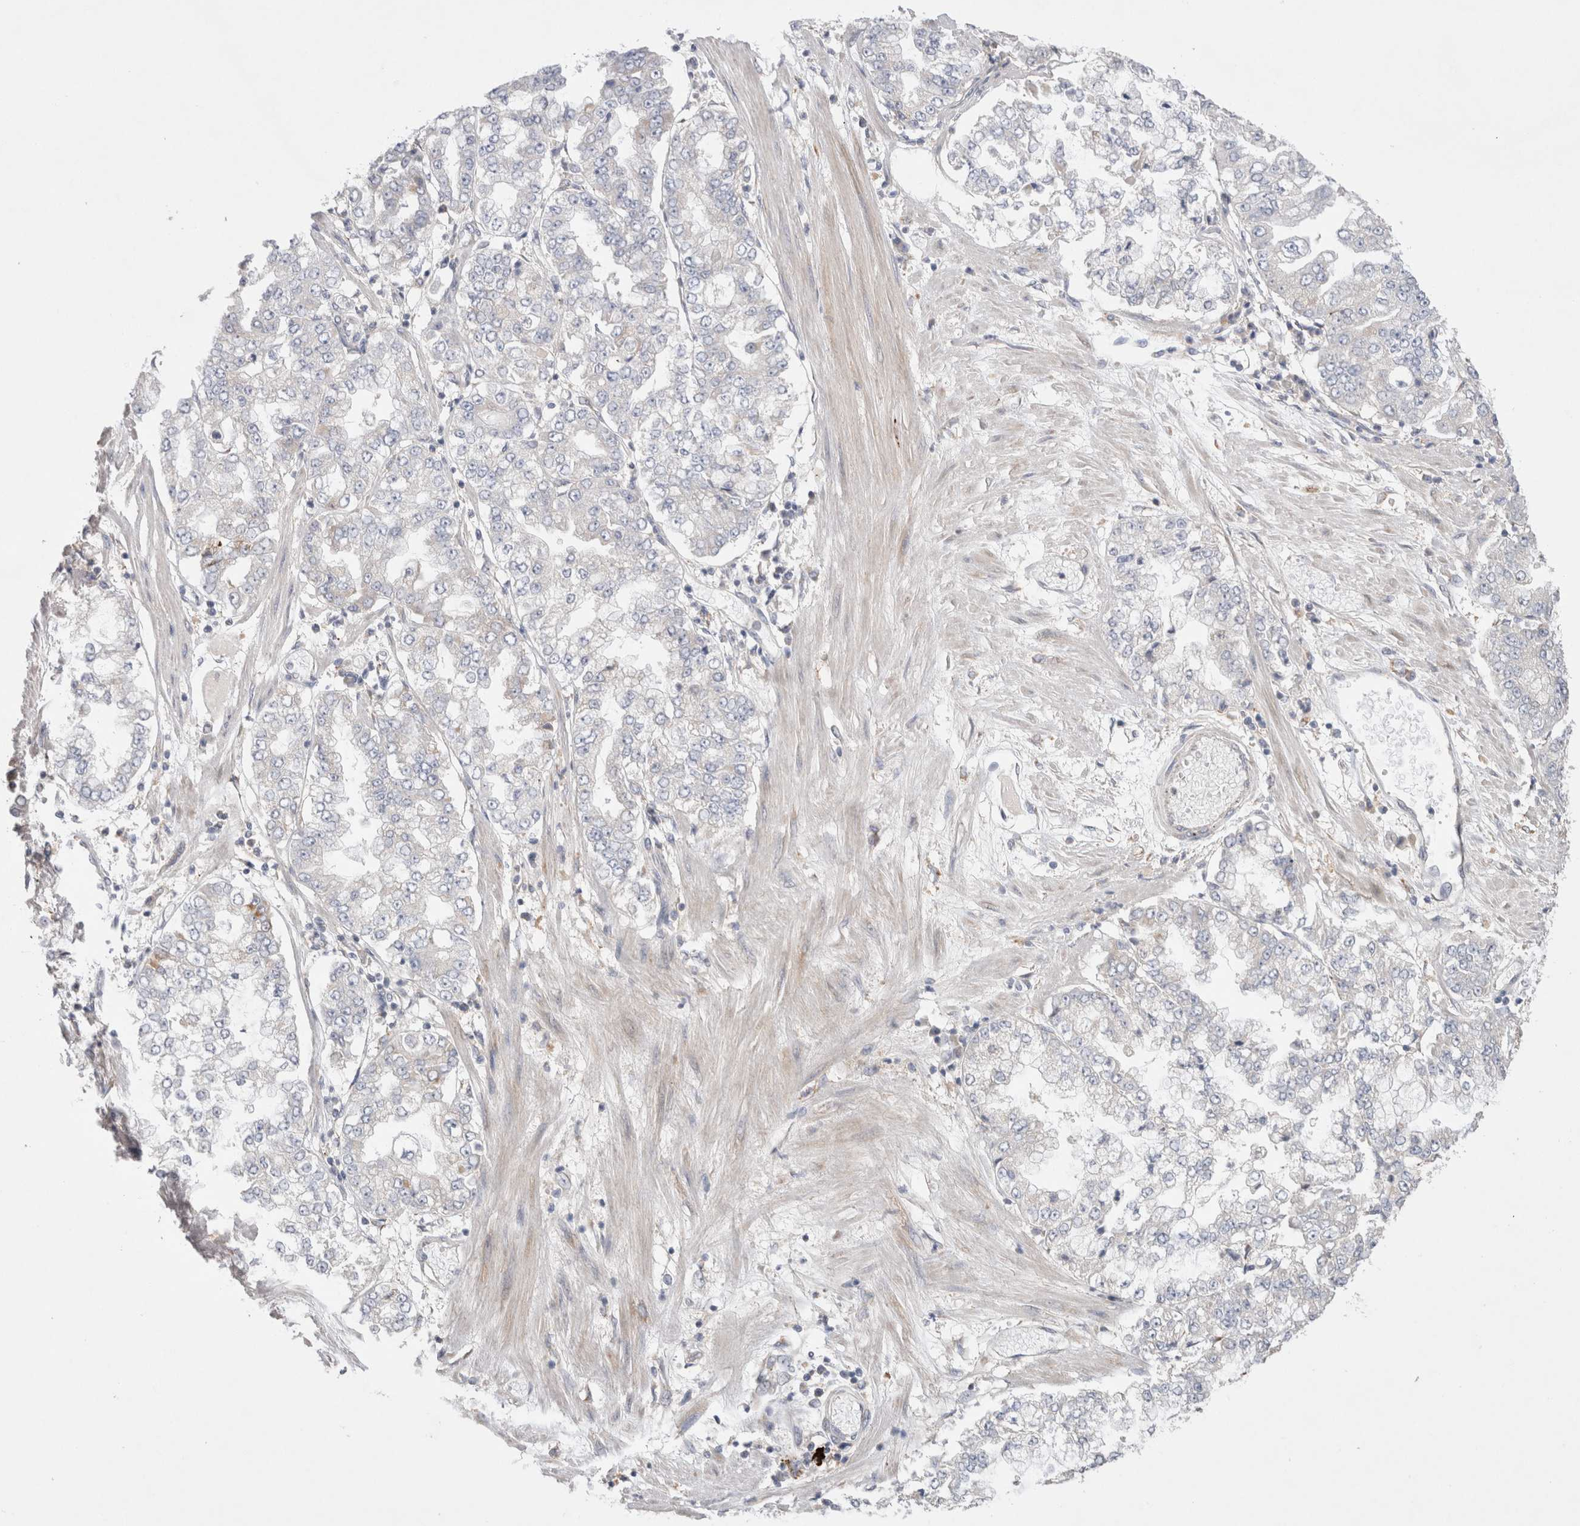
{"staining": {"intensity": "negative", "quantity": "none", "location": "none"}, "tissue": "stomach cancer", "cell_type": "Tumor cells", "image_type": "cancer", "snomed": [{"axis": "morphology", "description": "Adenocarcinoma, NOS"}, {"axis": "topography", "description": "Stomach"}], "caption": "IHC of adenocarcinoma (stomach) reveals no staining in tumor cells.", "gene": "TBC1D16", "patient": {"sex": "male", "age": 76}}